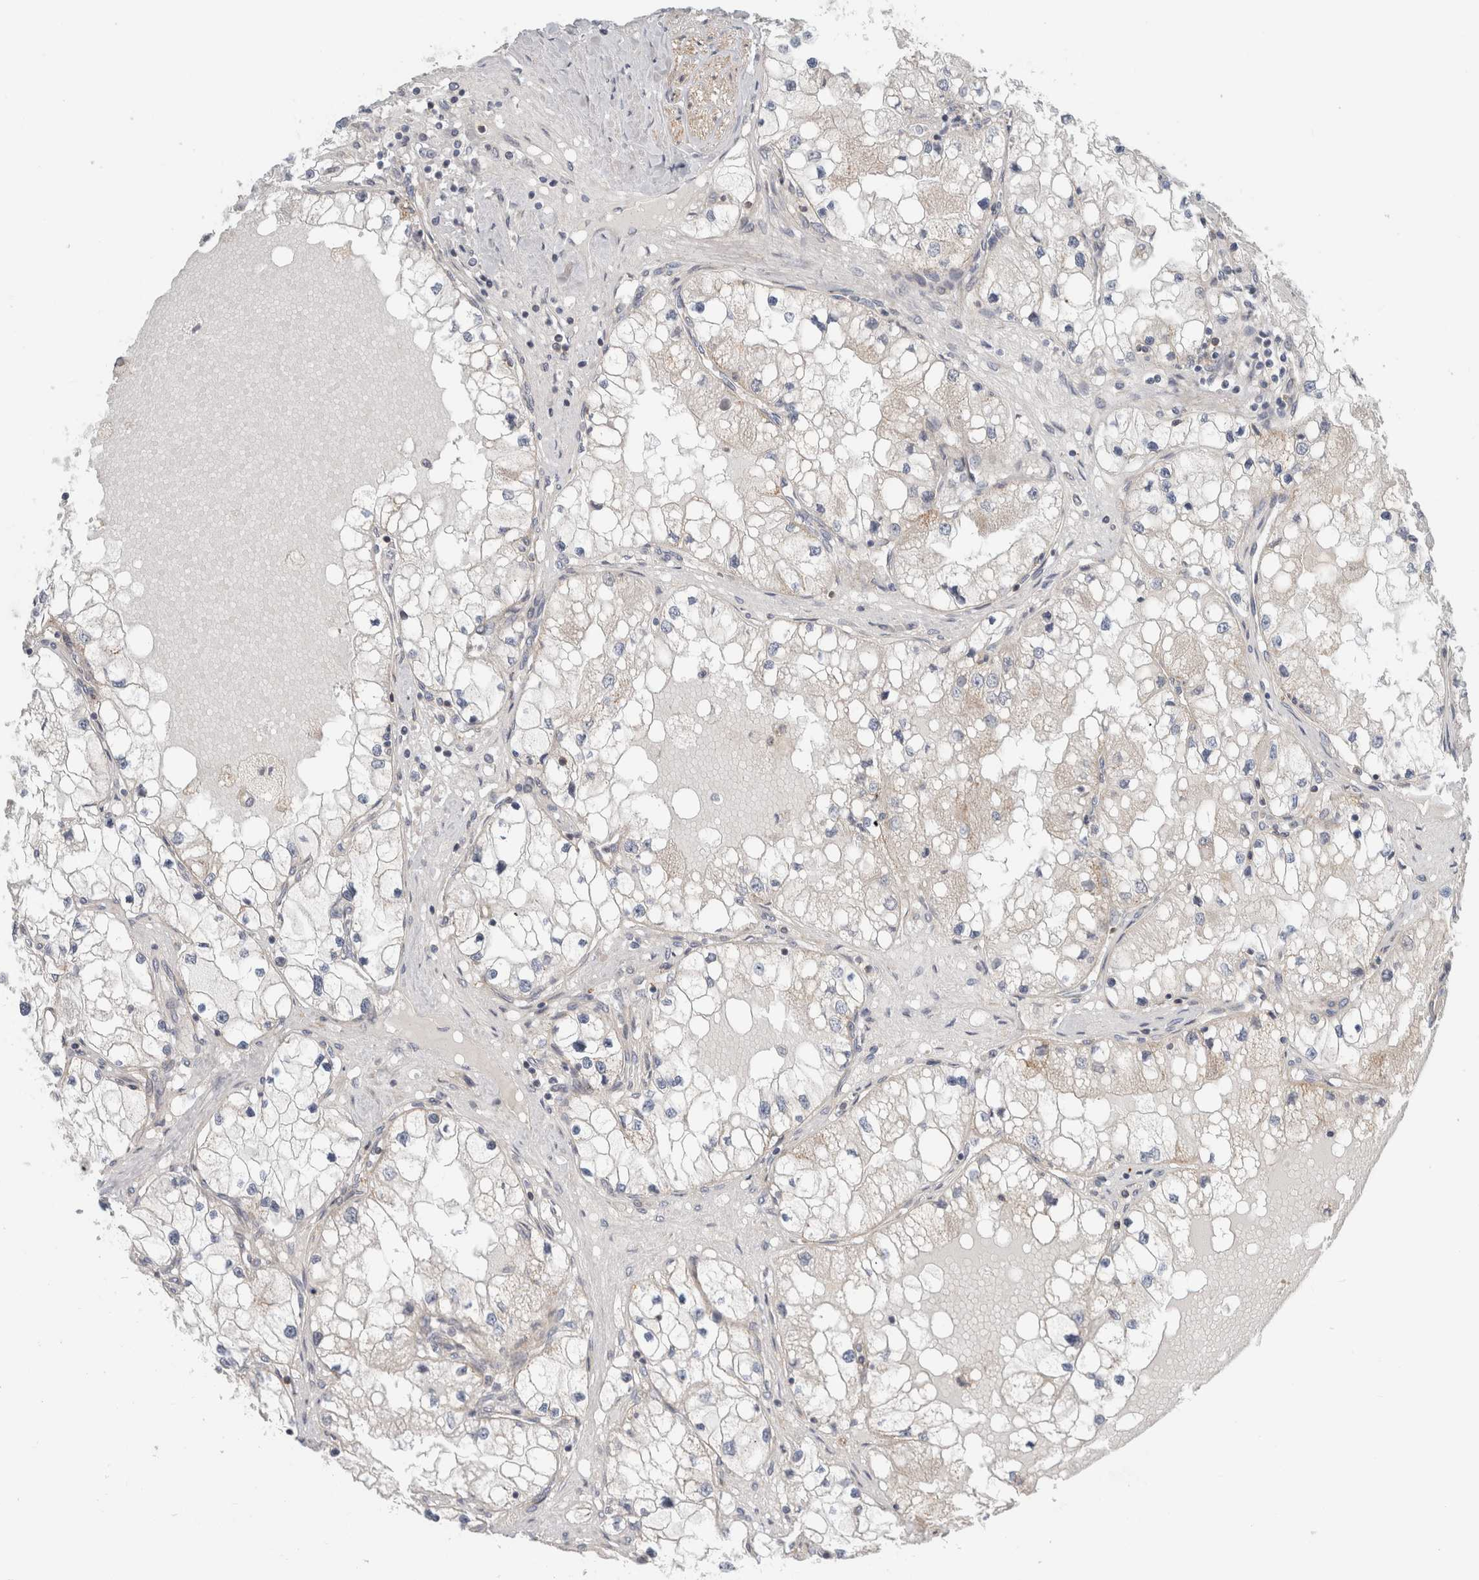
{"staining": {"intensity": "negative", "quantity": "none", "location": "none"}, "tissue": "renal cancer", "cell_type": "Tumor cells", "image_type": "cancer", "snomed": [{"axis": "morphology", "description": "Adenocarcinoma, NOS"}, {"axis": "topography", "description": "Kidney"}], "caption": "Immunohistochemistry (IHC) image of human renal cancer (adenocarcinoma) stained for a protein (brown), which demonstrates no expression in tumor cells. (DAB (3,3'-diaminobenzidine) IHC visualized using brightfield microscopy, high magnification).", "gene": "KPNA5", "patient": {"sex": "male", "age": 68}}